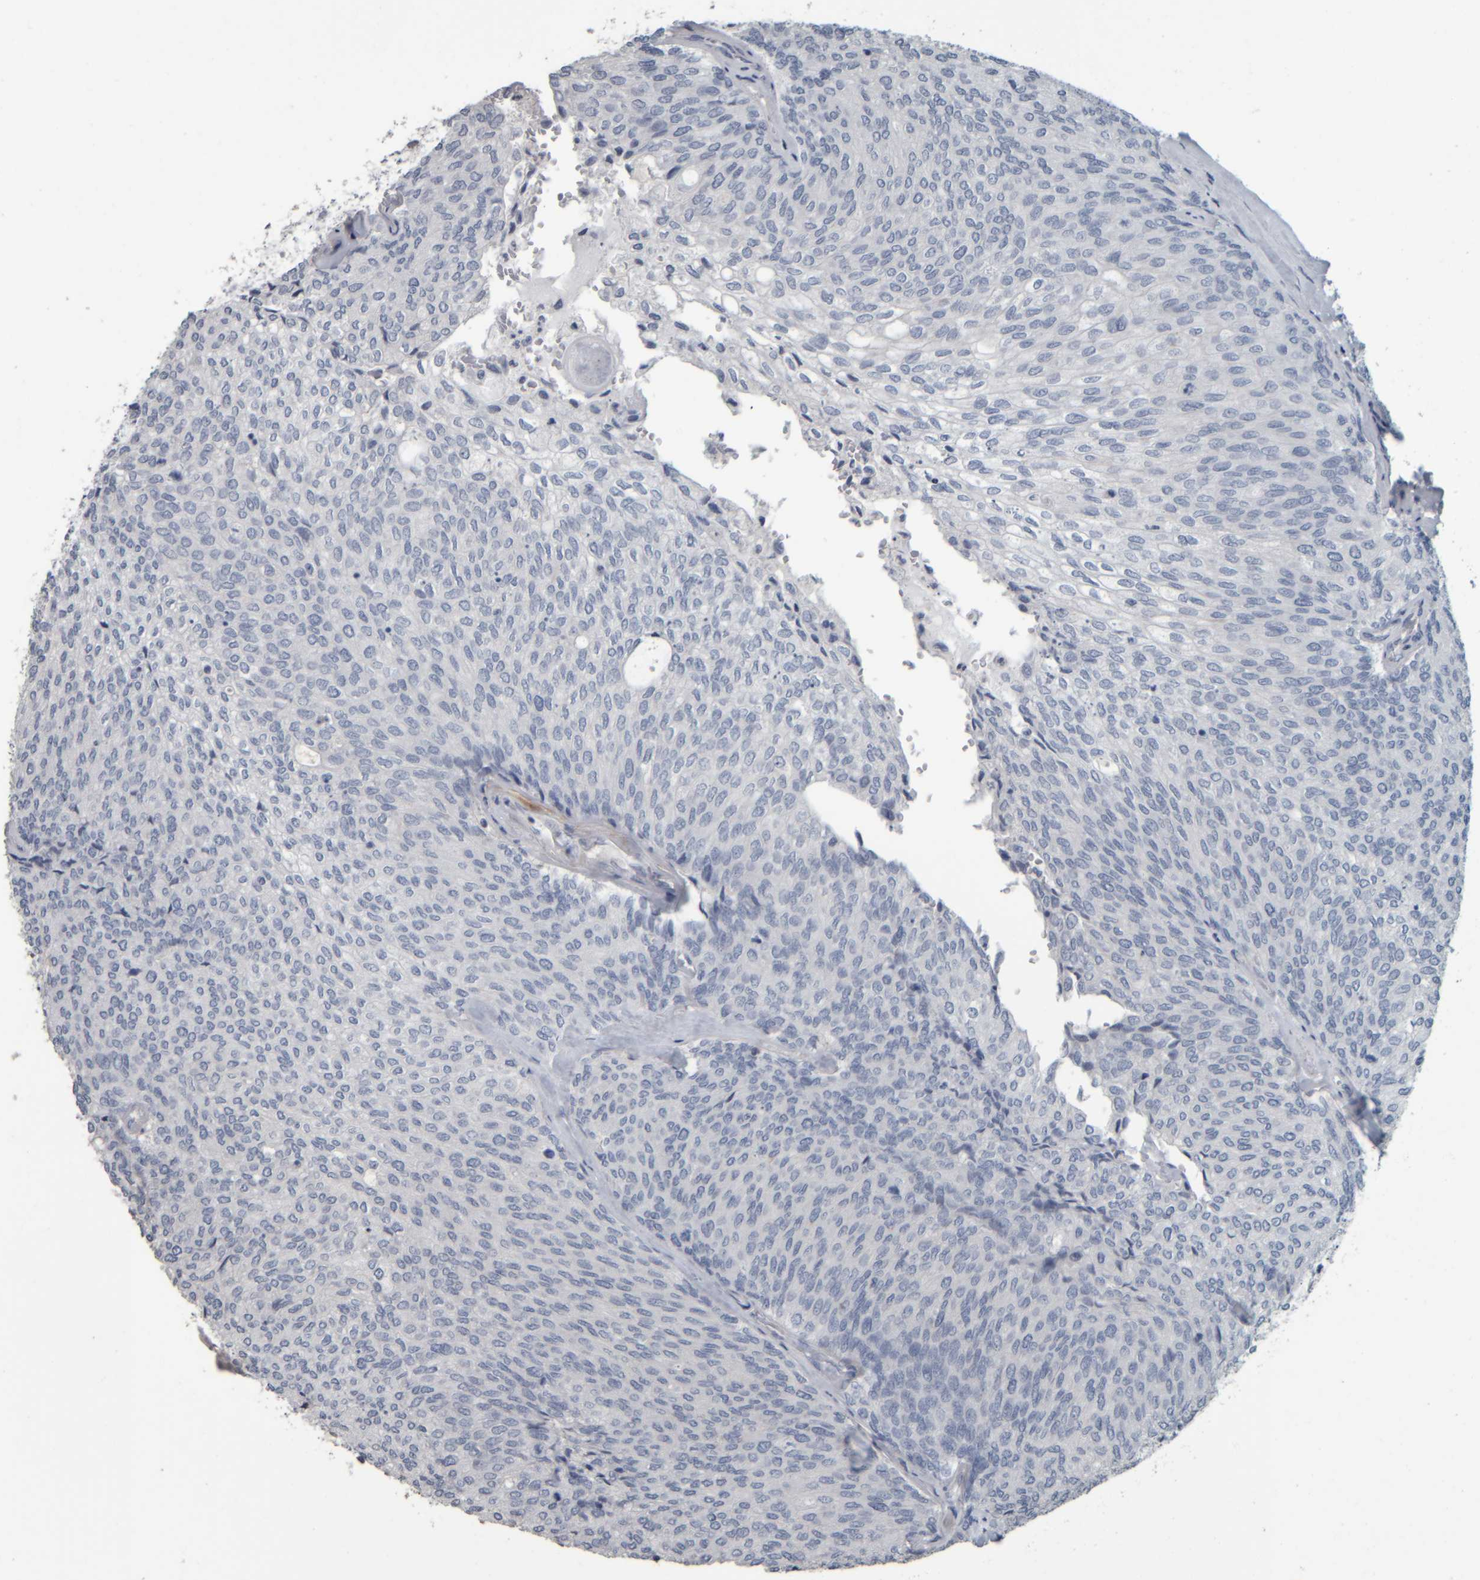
{"staining": {"intensity": "negative", "quantity": "none", "location": "none"}, "tissue": "urothelial cancer", "cell_type": "Tumor cells", "image_type": "cancer", "snomed": [{"axis": "morphology", "description": "Urothelial carcinoma, Low grade"}, {"axis": "topography", "description": "Urinary bladder"}], "caption": "Image shows no protein positivity in tumor cells of urothelial cancer tissue. Brightfield microscopy of immunohistochemistry stained with DAB (3,3'-diaminobenzidine) (brown) and hematoxylin (blue), captured at high magnification.", "gene": "CAVIN4", "patient": {"sex": "female", "age": 79}}